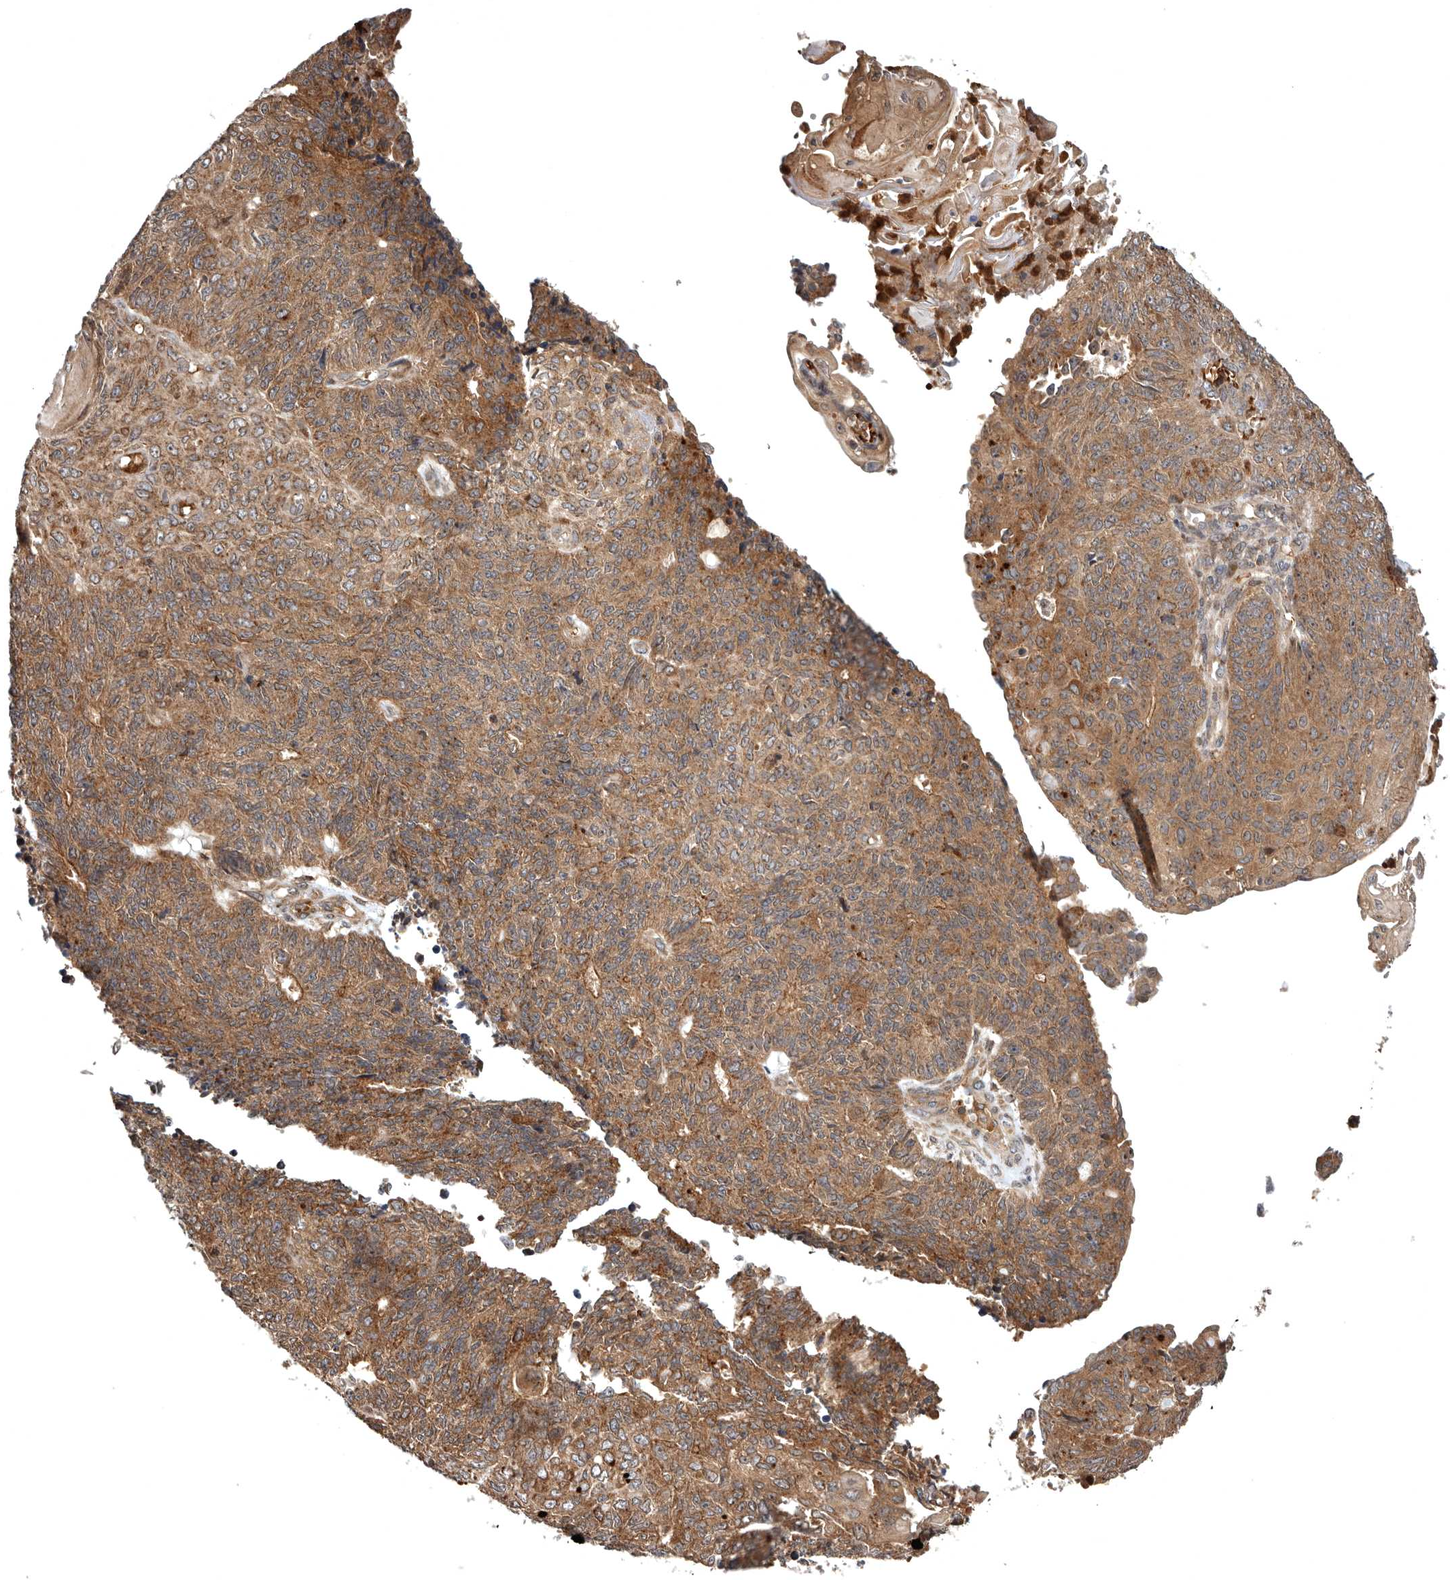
{"staining": {"intensity": "moderate", "quantity": ">75%", "location": "cytoplasmic/membranous"}, "tissue": "endometrial cancer", "cell_type": "Tumor cells", "image_type": "cancer", "snomed": [{"axis": "morphology", "description": "Adenocarcinoma, NOS"}, {"axis": "topography", "description": "Endometrium"}], "caption": "The immunohistochemical stain shows moderate cytoplasmic/membranous expression in tumor cells of adenocarcinoma (endometrial) tissue.", "gene": "FGFR4", "patient": {"sex": "female", "age": 32}}